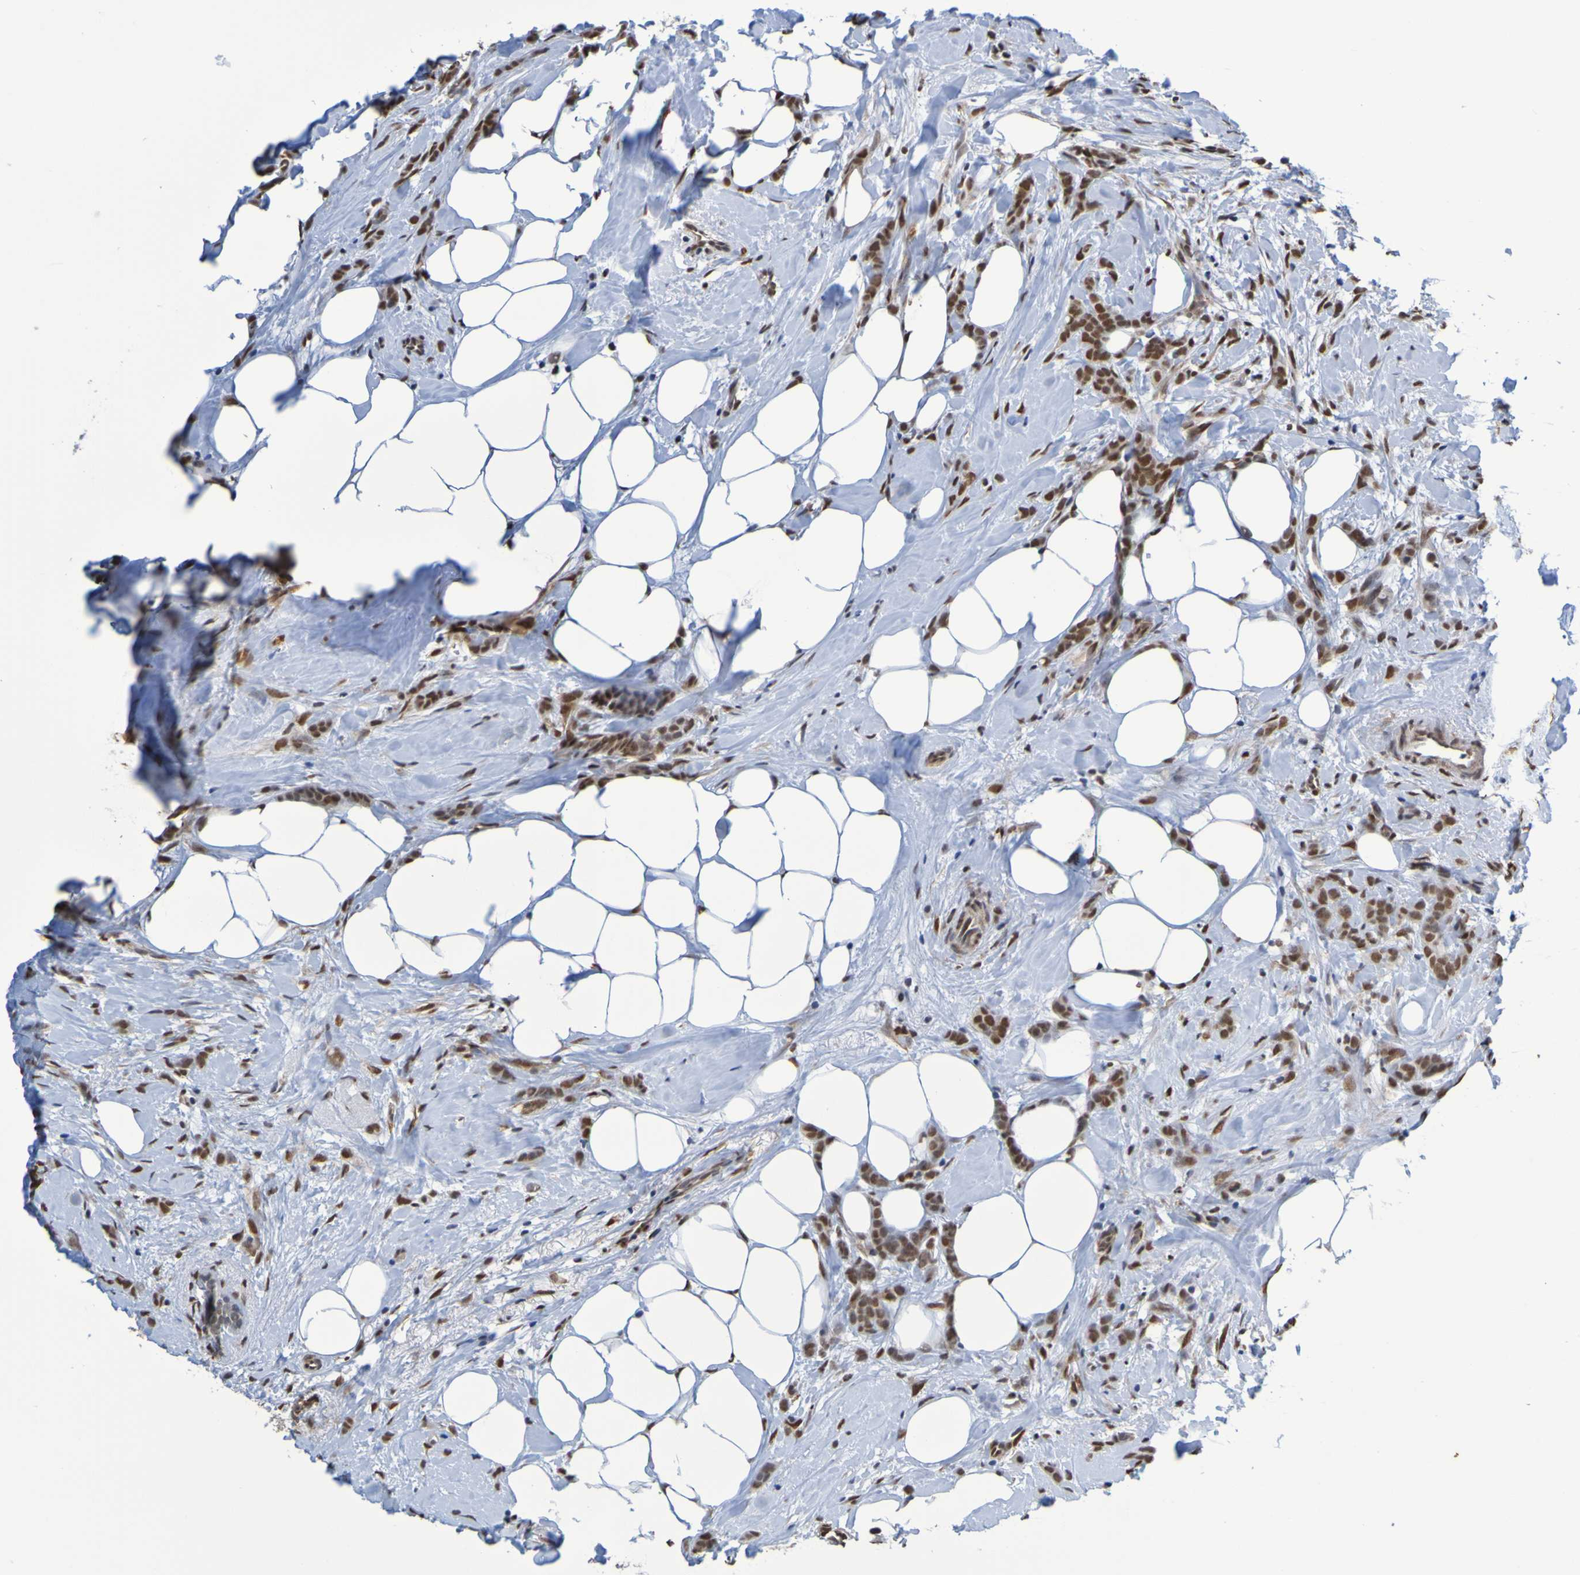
{"staining": {"intensity": "strong", "quantity": ">75%", "location": "nuclear"}, "tissue": "breast cancer", "cell_type": "Tumor cells", "image_type": "cancer", "snomed": [{"axis": "morphology", "description": "Lobular carcinoma, in situ"}, {"axis": "morphology", "description": "Lobular carcinoma"}, {"axis": "topography", "description": "Breast"}], "caption": "Immunohistochemical staining of breast cancer (lobular carcinoma in situ) reveals high levels of strong nuclear protein staining in about >75% of tumor cells. Using DAB (3,3'-diaminobenzidine) (brown) and hematoxylin (blue) stains, captured at high magnification using brightfield microscopy.", "gene": "HDAC2", "patient": {"sex": "female", "age": 41}}